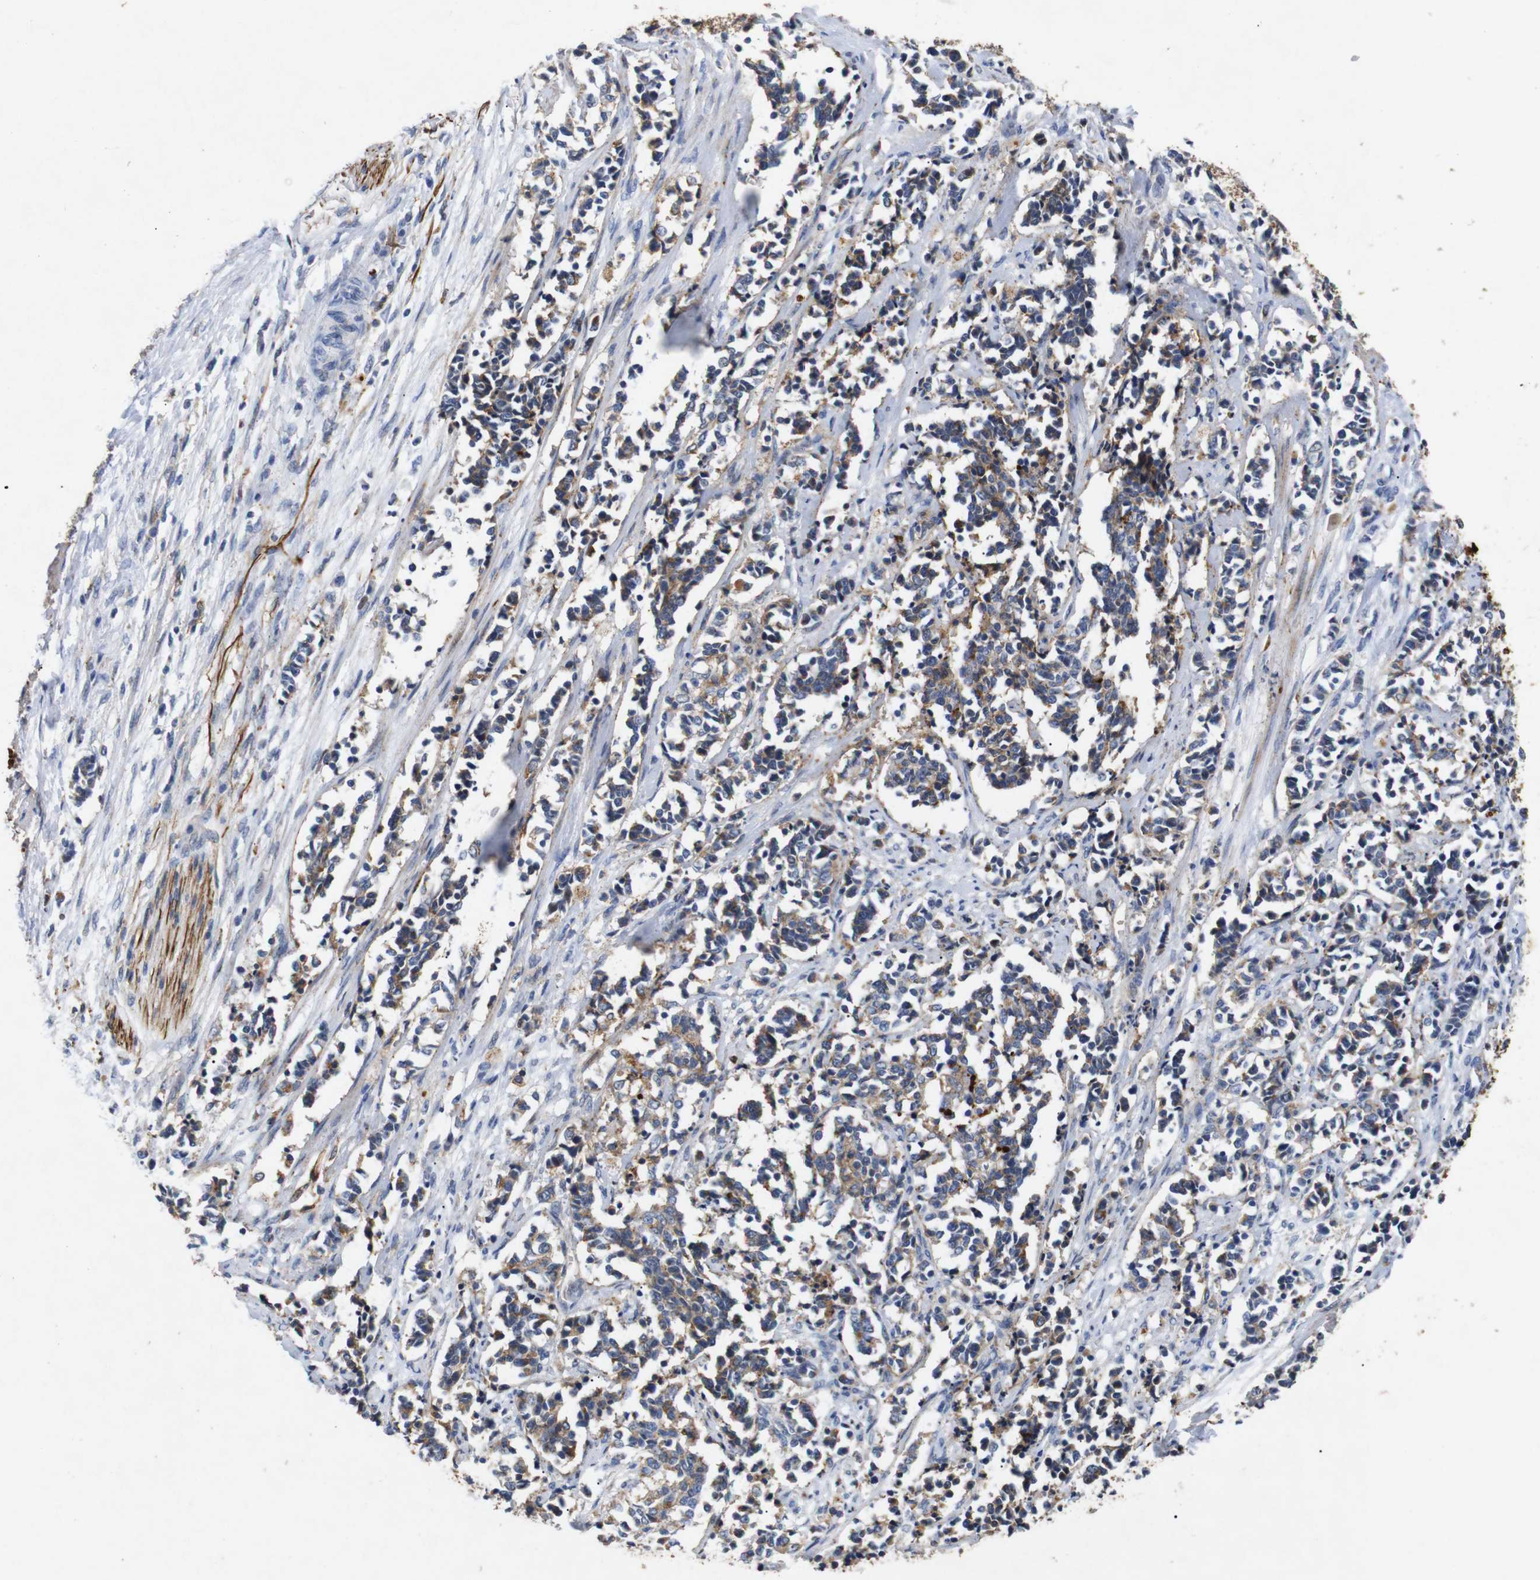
{"staining": {"intensity": "weak", "quantity": "25%-75%", "location": "cytoplasmic/membranous"}, "tissue": "cervical cancer", "cell_type": "Tumor cells", "image_type": "cancer", "snomed": [{"axis": "morphology", "description": "Squamous cell carcinoma, NOS"}, {"axis": "topography", "description": "Cervix"}], "caption": "This is a photomicrograph of IHC staining of cervical cancer, which shows weak positivity in the cytoplasmic/membranous of tumor cells.", "gene": "SDCBP", "patient": {"sex": "female", "age": 35}}